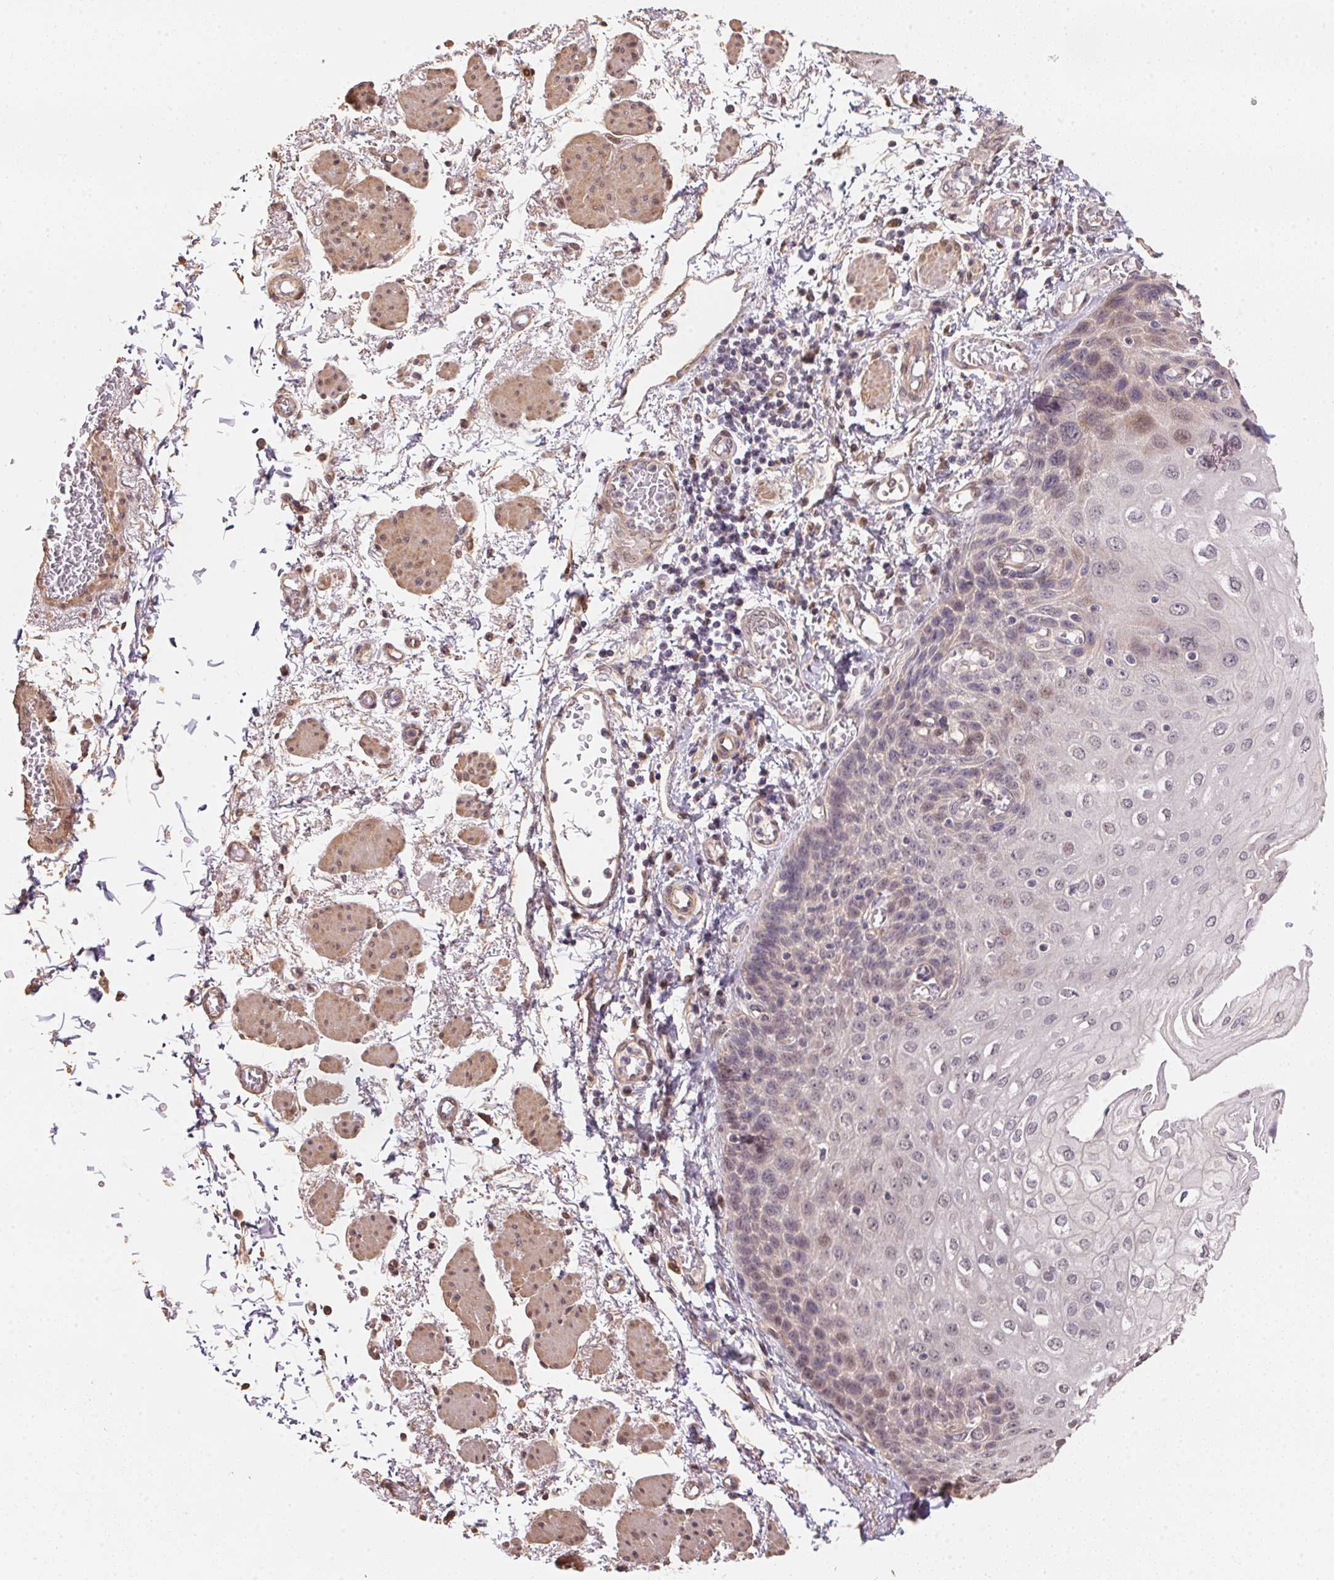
{"staining": {"intensity": "weak", "quantity": "<25%", "location": "cytoplasmic/membranous"}, "tissue": "esophagus", "cell_type": "Squamous epithelial cells", "image_type": "normal", "snomed": [{"axis": "morphology", "description": "Normal tissue, NOS"}, {"axis": "morphology", "description": "Adenocarcinoma, NOS"}, {"axis": "topography", "description": "Esophagus"}], "caption": "Protein analysis of normal esophagus reveals no significant positivity in squamous epithelial cells. (IHC, brightfield microscopy, high magnification).", "gene": "TMEM222", "patient": {"sex": "male", "age": 81}}